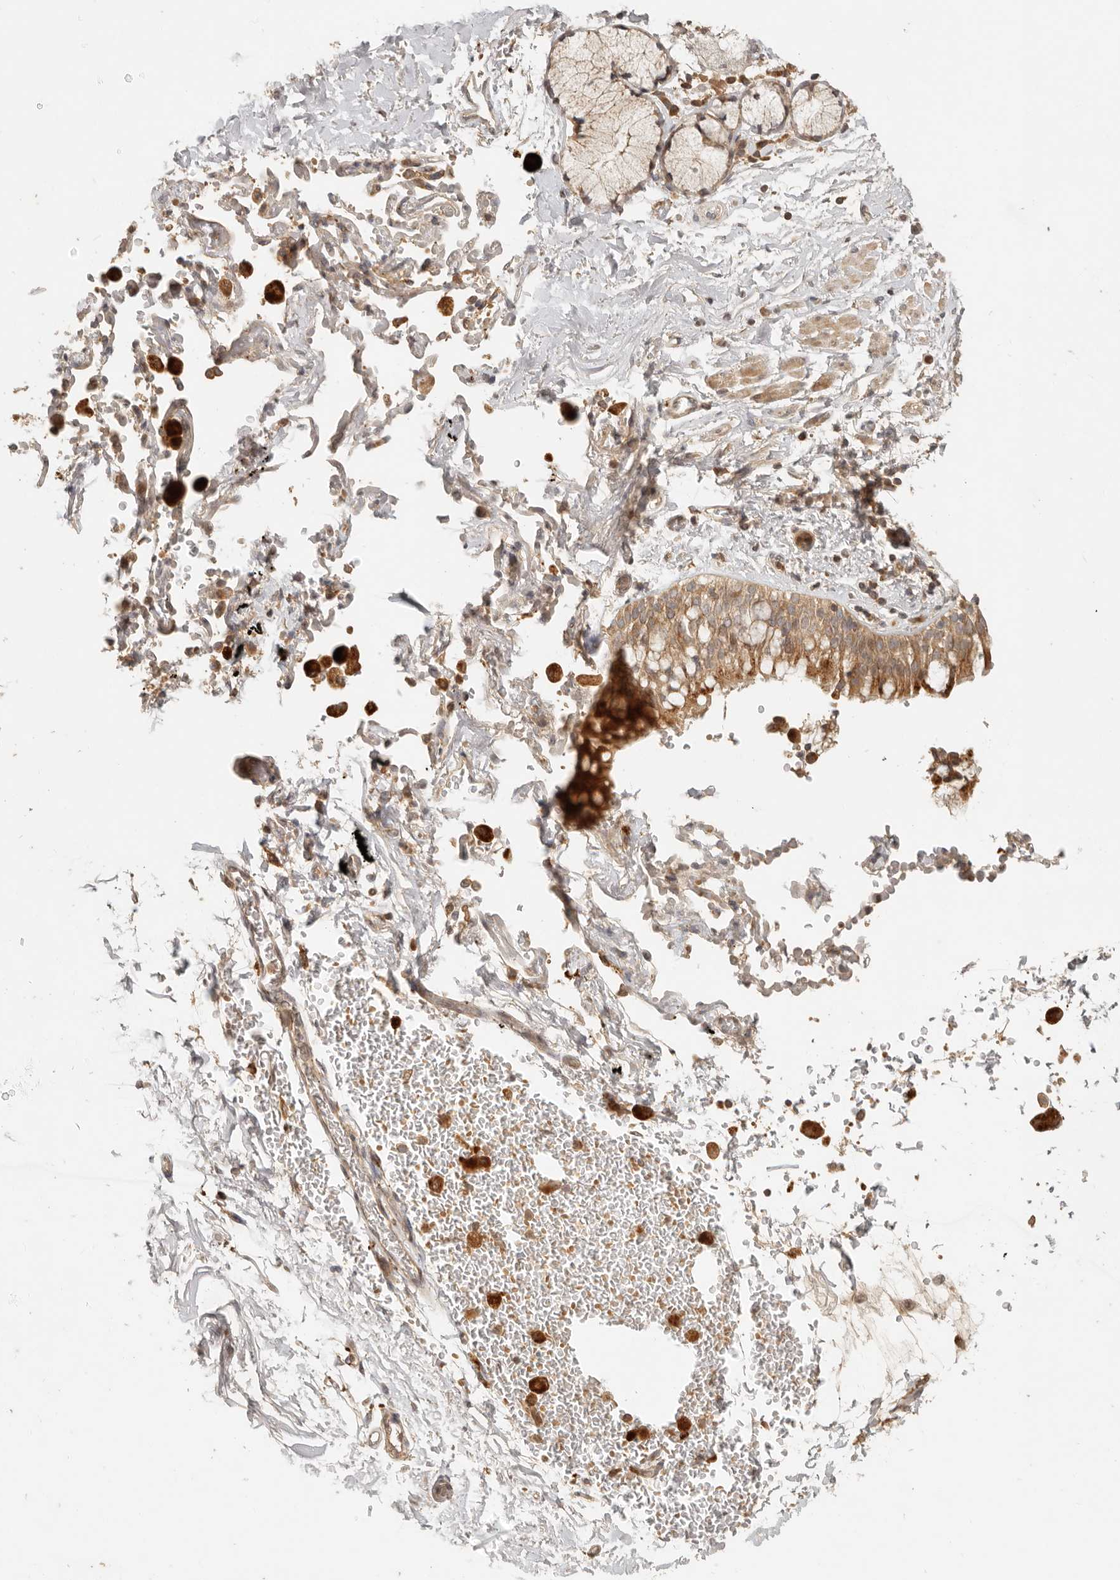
{"staining": {"intensity": "strong", "quantity": ">75%", "location": "cytoplasmic/membranous"}, "tissue": "bronchus", "cell_type": "Respiratory epithelial cells", "image_type": "normal", "snomed": [{"axis": "morphology", "description": "Normal tissue, NOS"}, {"axis": "morphology", "description": "Inflammation, NOS"}, {"axis": "topography", "description": "Cartilage tissue"}, {"axis": "topography", "description": "Bronchus"}, {"axis": "topography", "description": "Lung"}], "caption": "Unremarkable bronchus displays strong cytoplasmic/membranous positivity in about >75% of respiratory epithelial cells (IHC, brightfield microscopy, high magnification)..", "gene": "ANKRD61", "patient": {"sex": "female", "age": 64}}